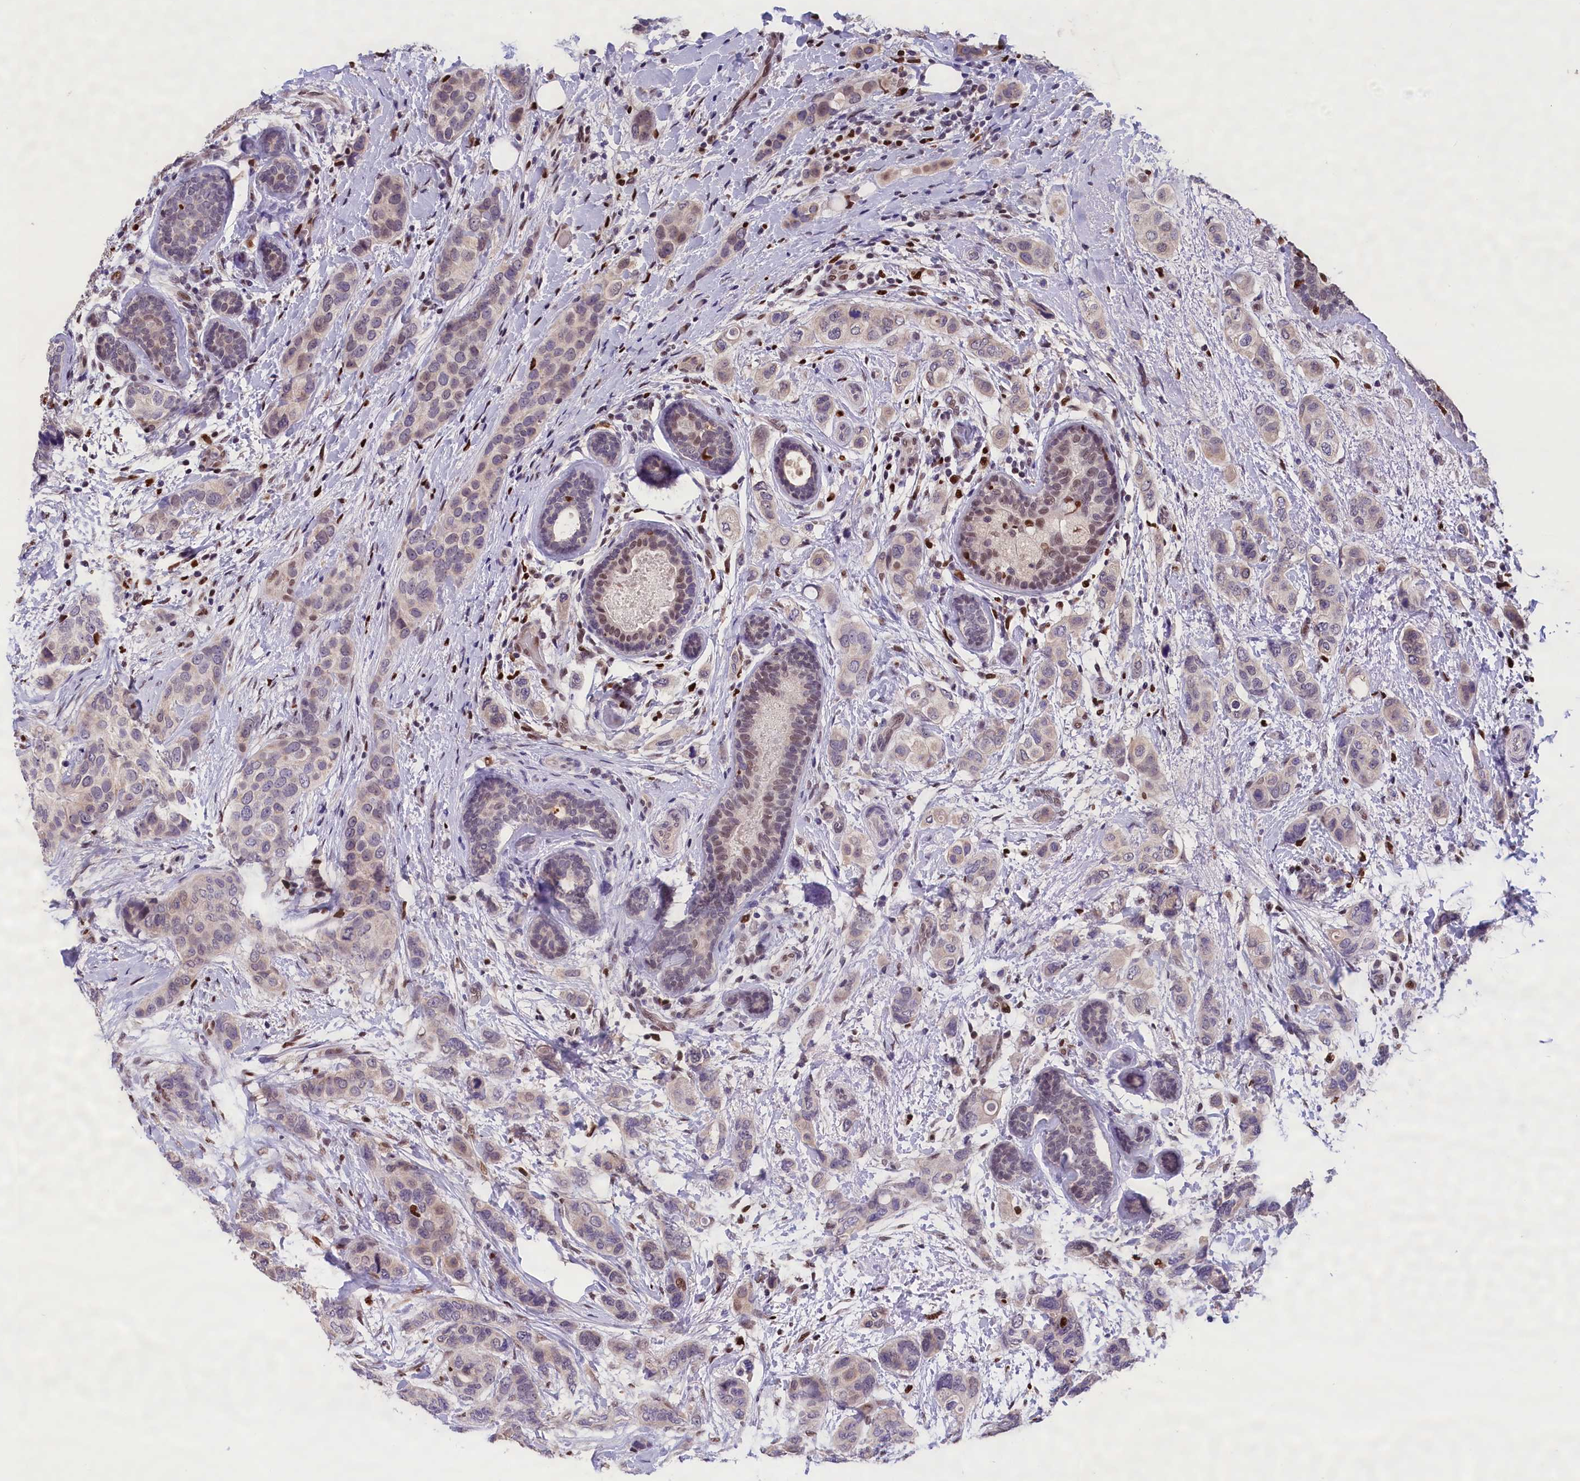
{"staining": {"intensity": "weak", "quantity": "<25%", "location": "nuclear"}, "tissue": "breast cancer", "cell_type": "Tumor cells", "image_type": "cancer", "snomed": [{"axis": "morphology", "description": "Lobular carcinoma"}, {"axis": "topography", "description": "Breast"}], "caption": "DAB (3,3'-diaminobenzidine) immunohistochemical staining of human breast lobular carcinoma exhibits no significant positivity in tumor cells.", "gene": "BTBD9", "patient": {"sex": "female", "age": 51}}